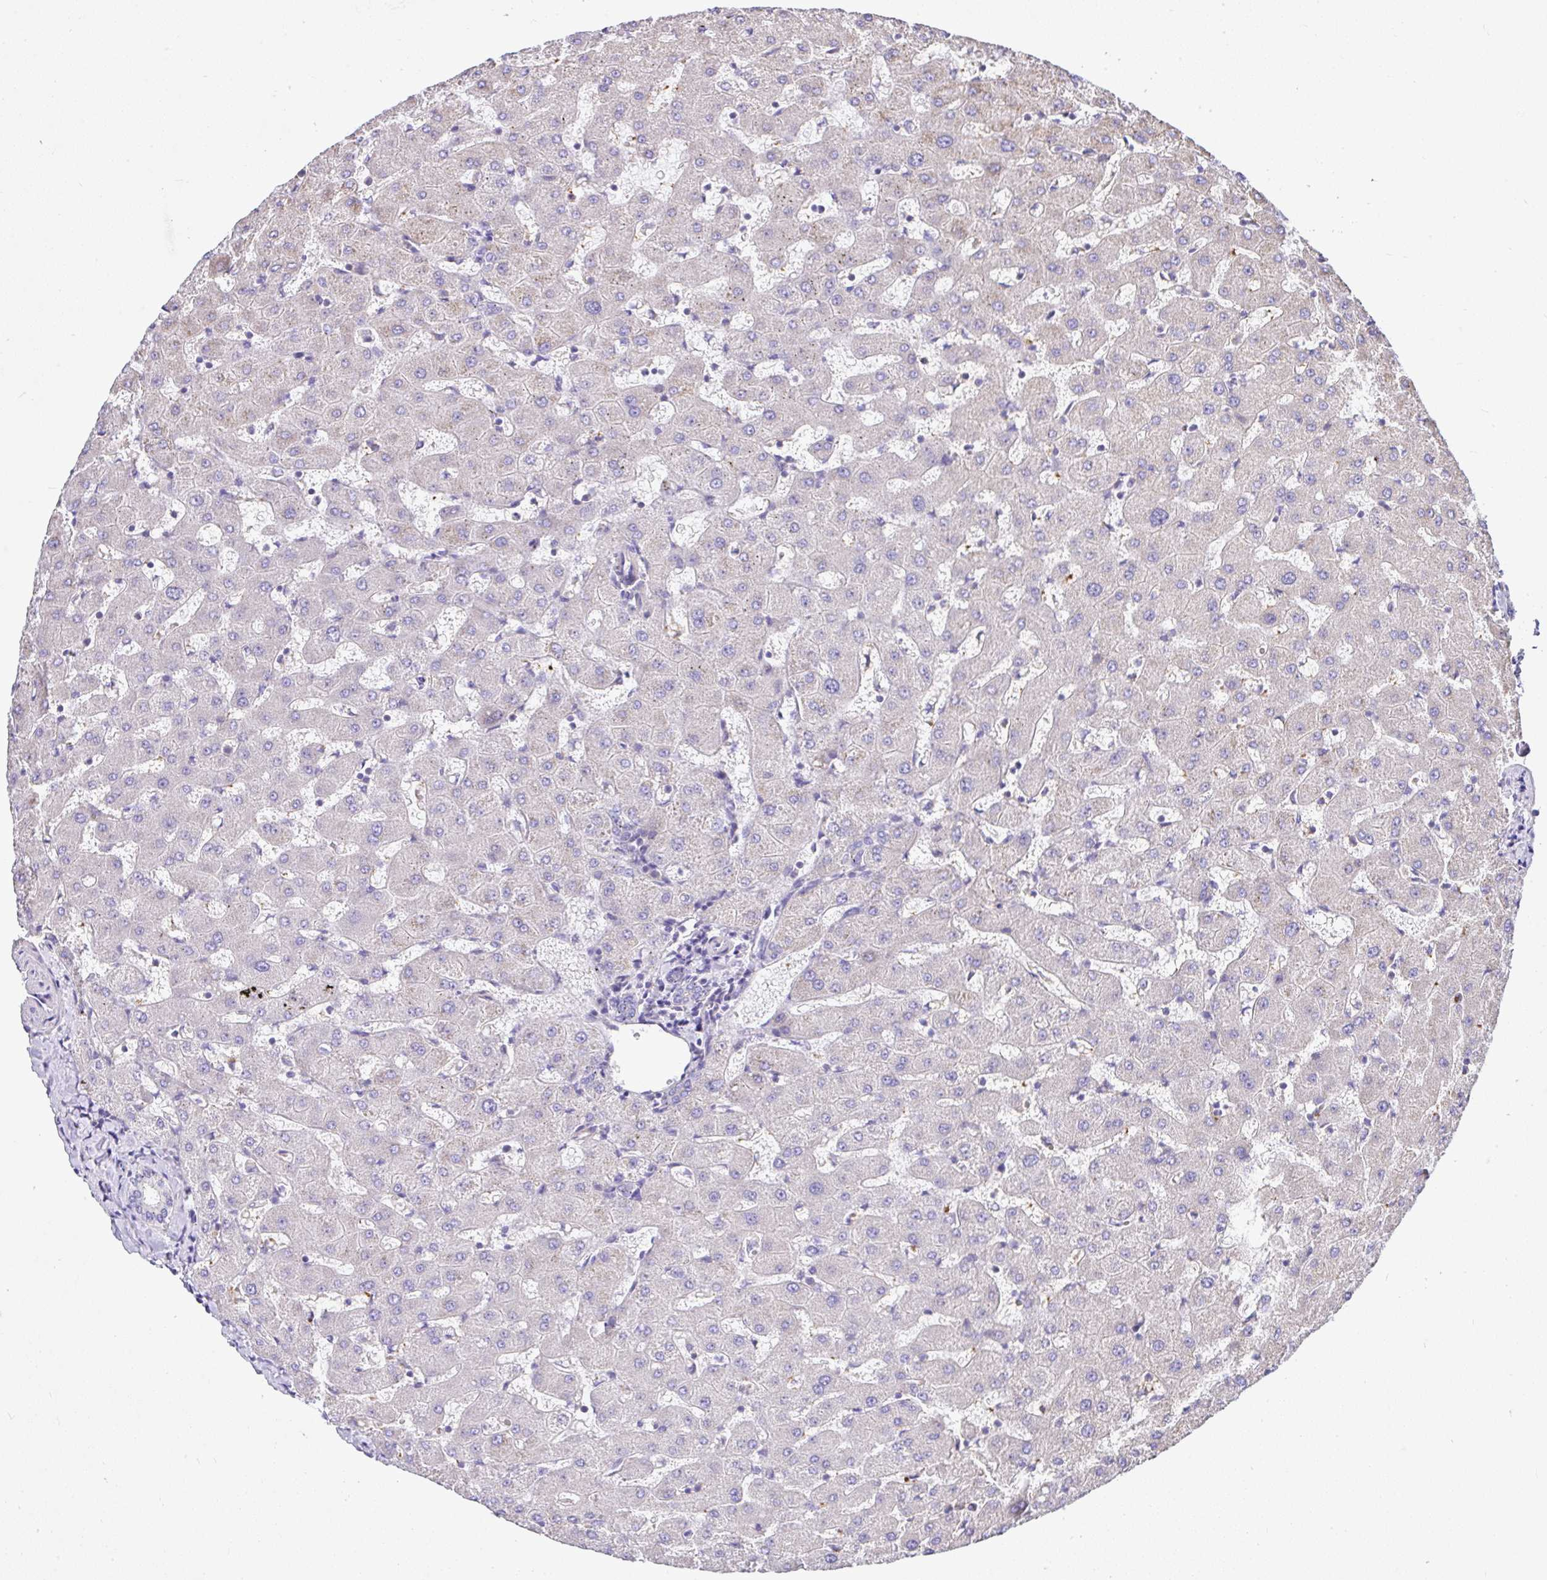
{"staining": {"intensity": "negative", "quantity": "none", "location": "none"}, "tissue": "liver", "cell_type": "Cholangiocytes", "image_type": "normal", "snomed": [{"axis": "morphology", "description": "Normal tissue, NOS"}, {"axis": "topography", "description": "Liver"}], "caption": "A high-resolution micrograph shows immunohistochemistry (IHC) staining of normal liver, which demonstrates no significant positivity in cholangiocytes.", "gene": "CCDC142", "patient": {"sex": "female", "age": 63}}